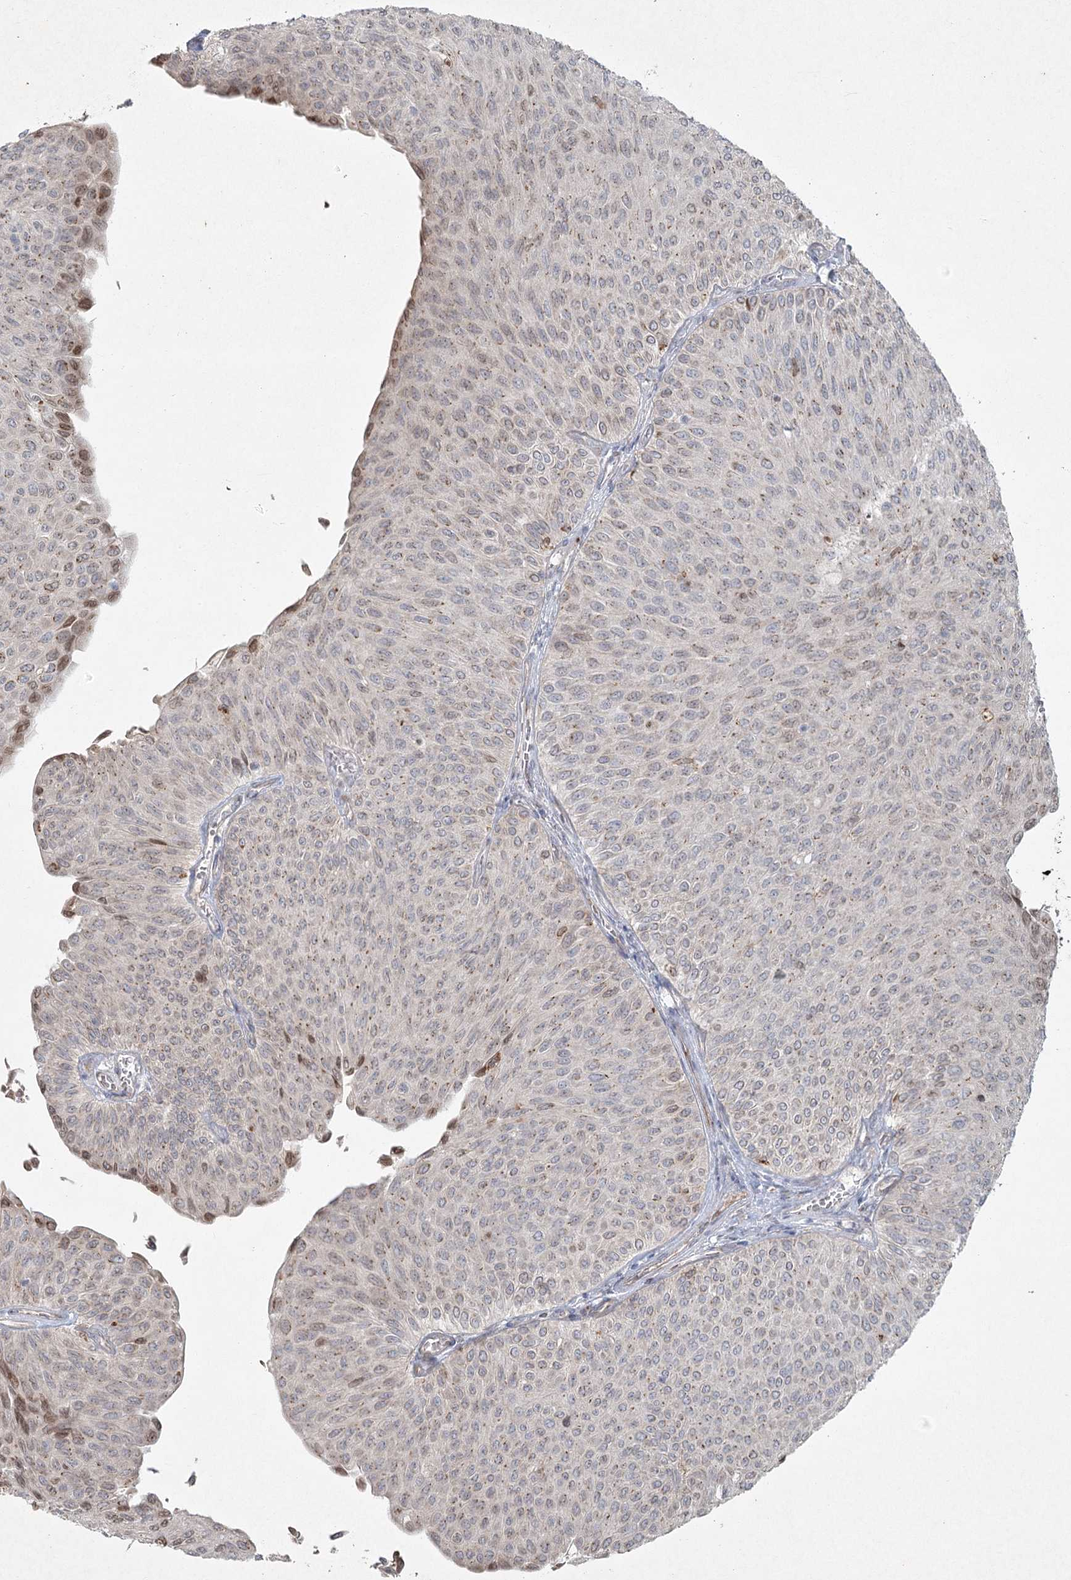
{"staining": {"intensity": "moderate", "quantity": "<25%", "location": "cytoplasmic/membranous,nuclear"}, "tissue": "urothelial cancer", "cell_type": "Tumor cells", "image_type": "cancer", "snomed": [{"axis": "morphology", "description": "Urothelial carcinoma, Low grade"}, {"axis": "topography", "description": "Urinary bladder"}], "caption": "High-magnification brightfield microscopy of urothelial cancer stained with DAB (3,3'-diaminobenzidine) (brown) and counterstained with hematoxylin (blue). tumor cells exhibit moderate cytoplasmic/membranous and nuclear staining is identified in approximately<25% of cells.", "gene": "LRP2BP", "patient": {"sex": "male", "age": 78}}